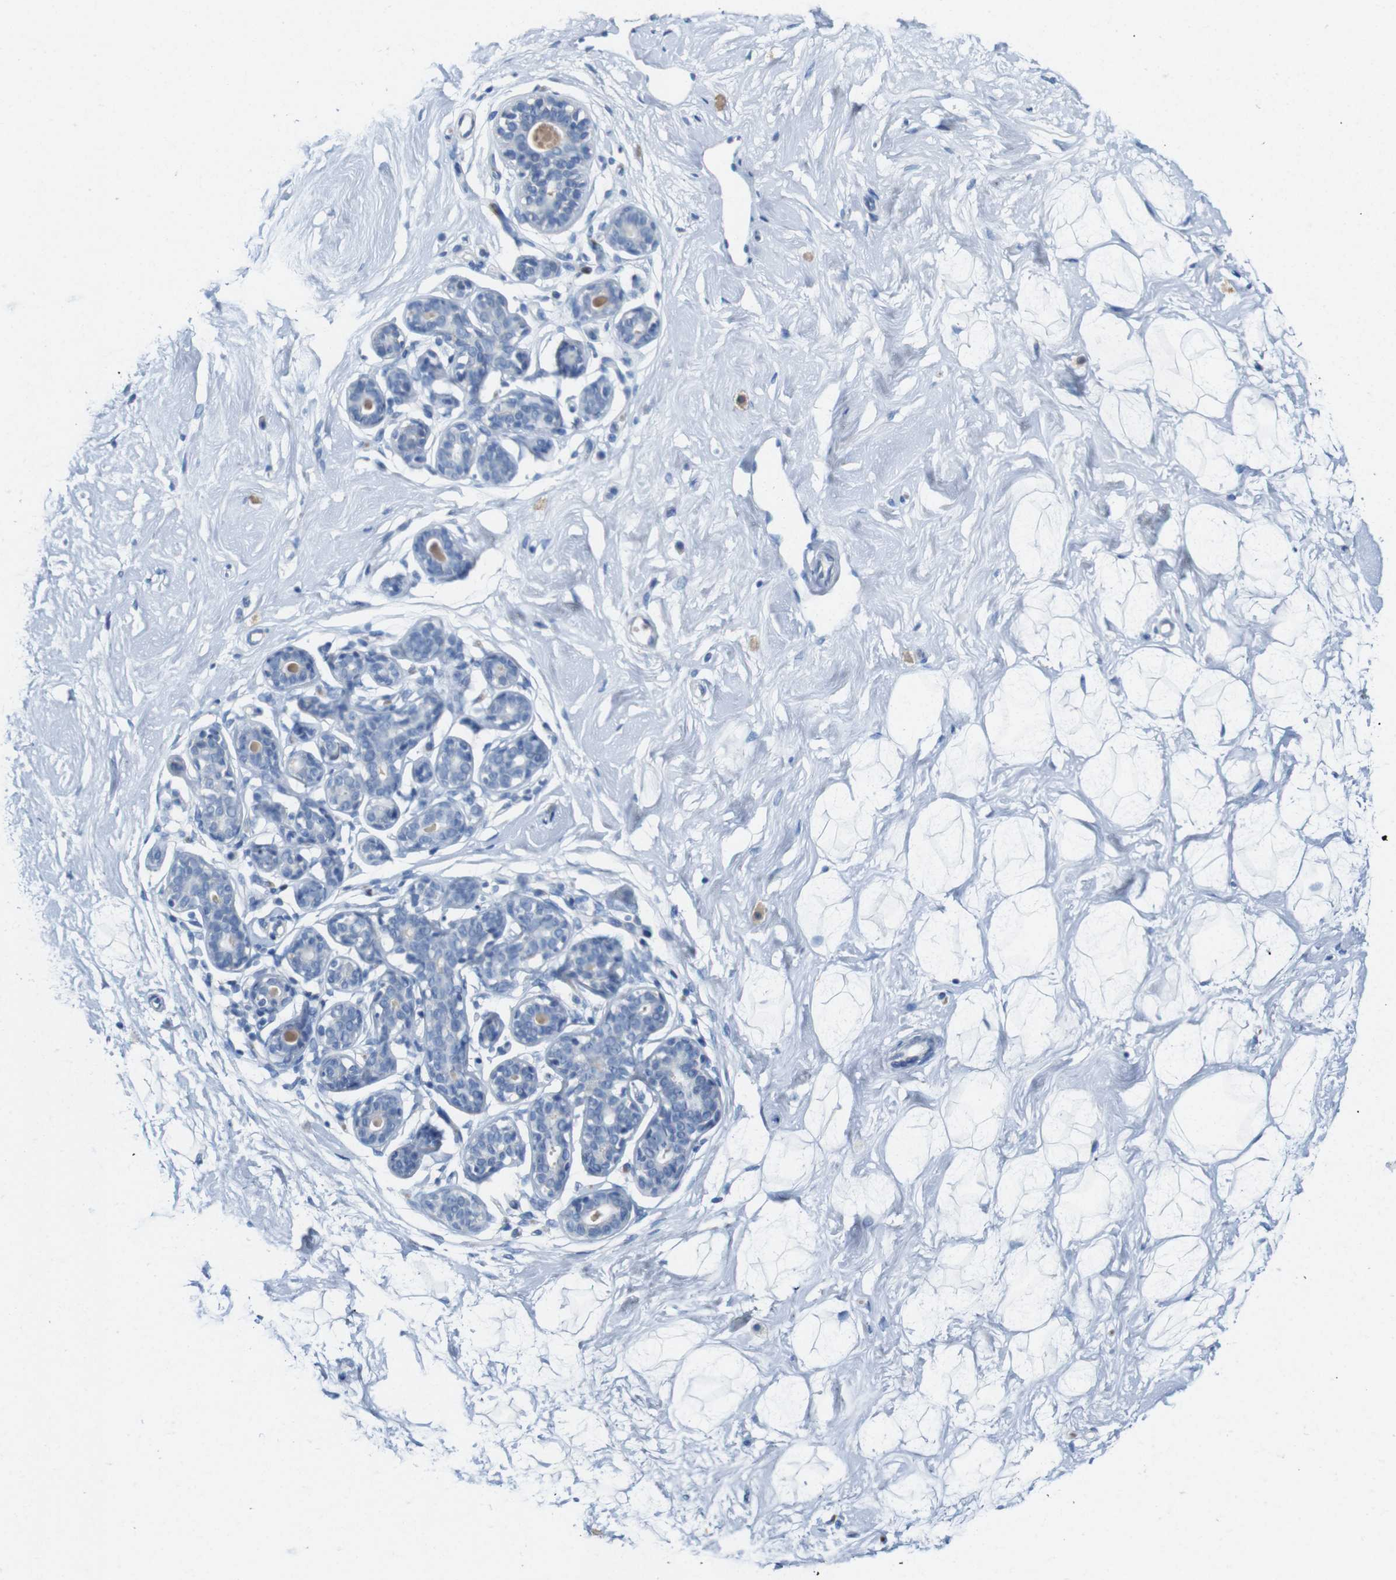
{"staining": {"intensity": "negative", "quantity": "none", "location": "none"}, "tissue": "breast", "cell_type": "Adipocytes", "image_type": "normal", "snomed": [{"axis": "morphology", "description": "Normal tissue, NOS"}, {"axis": "topography", "description": "Breast"}], "caption": "An immunohistochemistry histopathology image of normal breast is shown. There is no staining in adipocytes of breast. (Immunohistochemistry, brightfield microscopy, high magnification).", "gene": "IGSF8", "patient": {"sex": "female", "age": 23}}